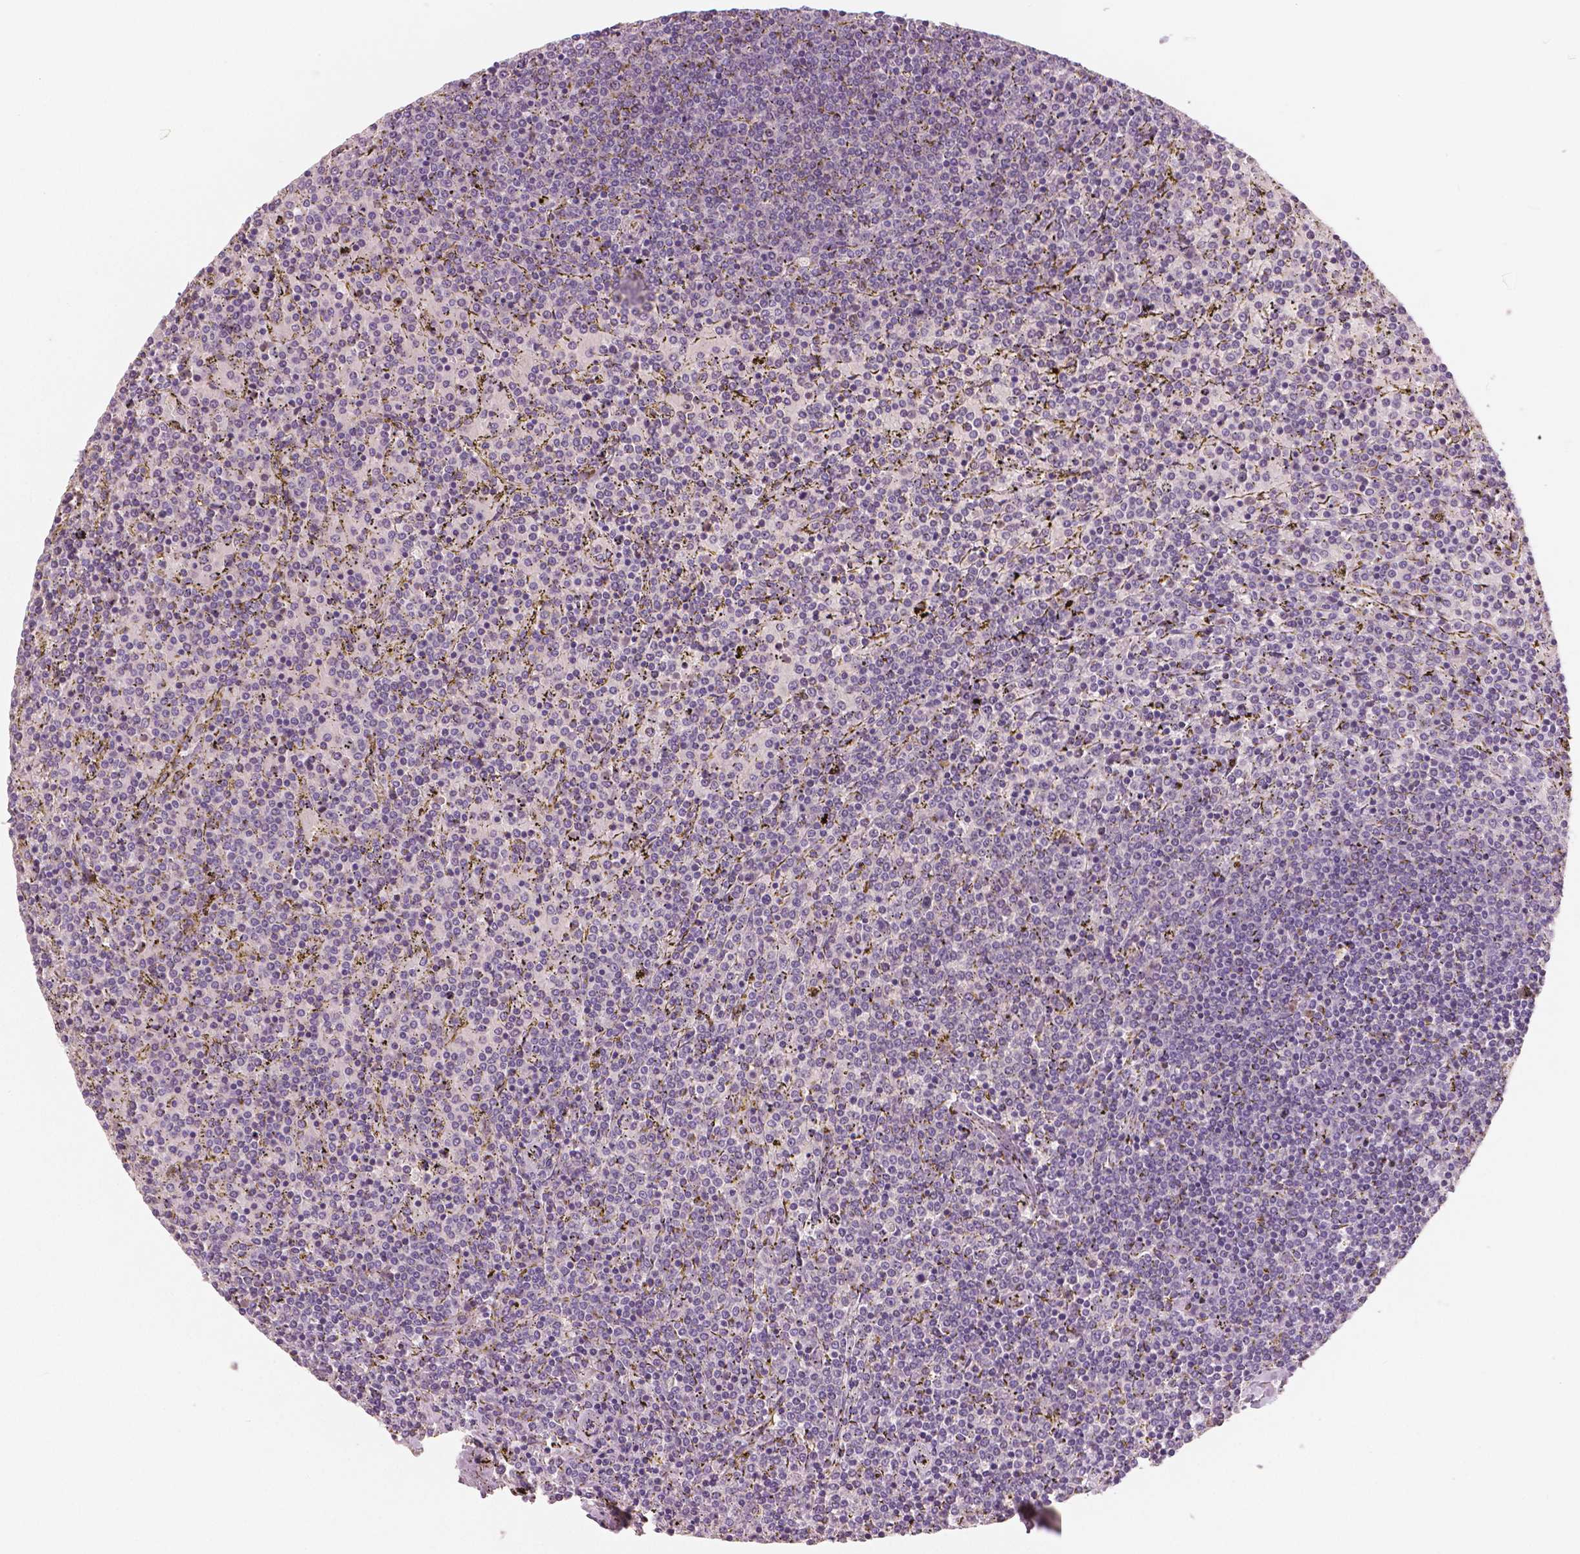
{"staining": {"intensity": "negative", "quantity": "none", "location": "none"}, "tissue": "lymphoma", "cell_type": "Tumor cells", "image_type": "cancer", "snomed": [{"axis": "morphology", "description": "Malignant lymphoma, non-Hodgkin's type, Low grade"}, {"axis": "topography", "description": "Spleen"}], "caption": "An immunohistochemistry (IHC) micrograph of lymphoma is shown. There is no staining in tumor cells of lymphoma.", "gene": "RNASE7", "patient": {"sex": "female", "age": 77}}